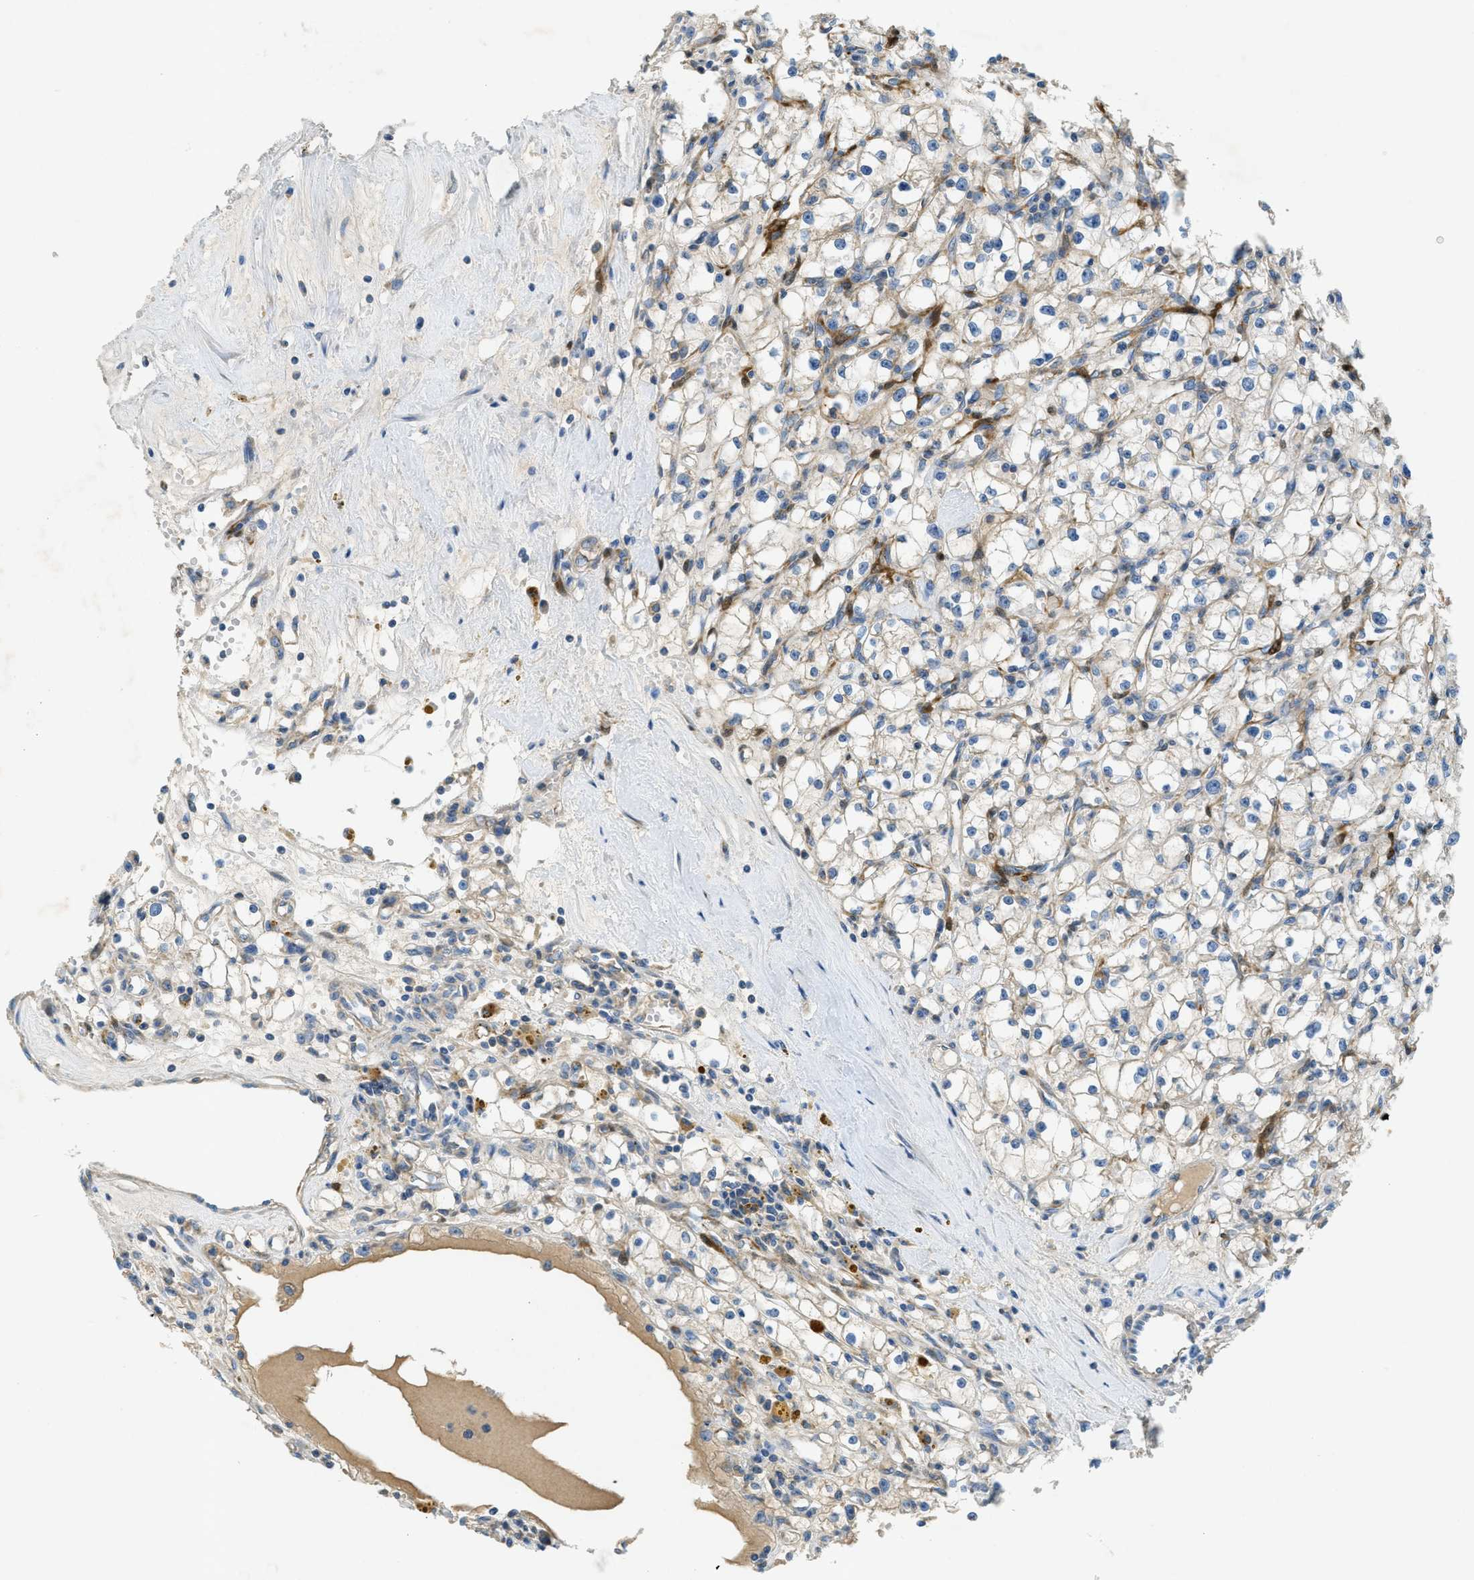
{"staining": {"intensity": "weak", "quantity": "<25%", "location": "cytoplasmic/membranous"}, "tissue": "renal cancer", "cell_type": "Tumor cells", "image_type": "cancer", "snomed": [{"axis": "morphology", "description": "Adenocarcinoma, NOS"}, {"axis": "topography", "description": "Kidney"}], "caption": "A high-resolution photomicrograph shows immunohistochemistry (IHC) staining of adenocarcinoma (renal), which demonstrates no significant positivity in tumor cells. (DAB (3,3'-diaminobenzidine) immunohistochemistry, high magnification).", "gene": "CYGB", "patient": {"sex": "male", "age": 56}}